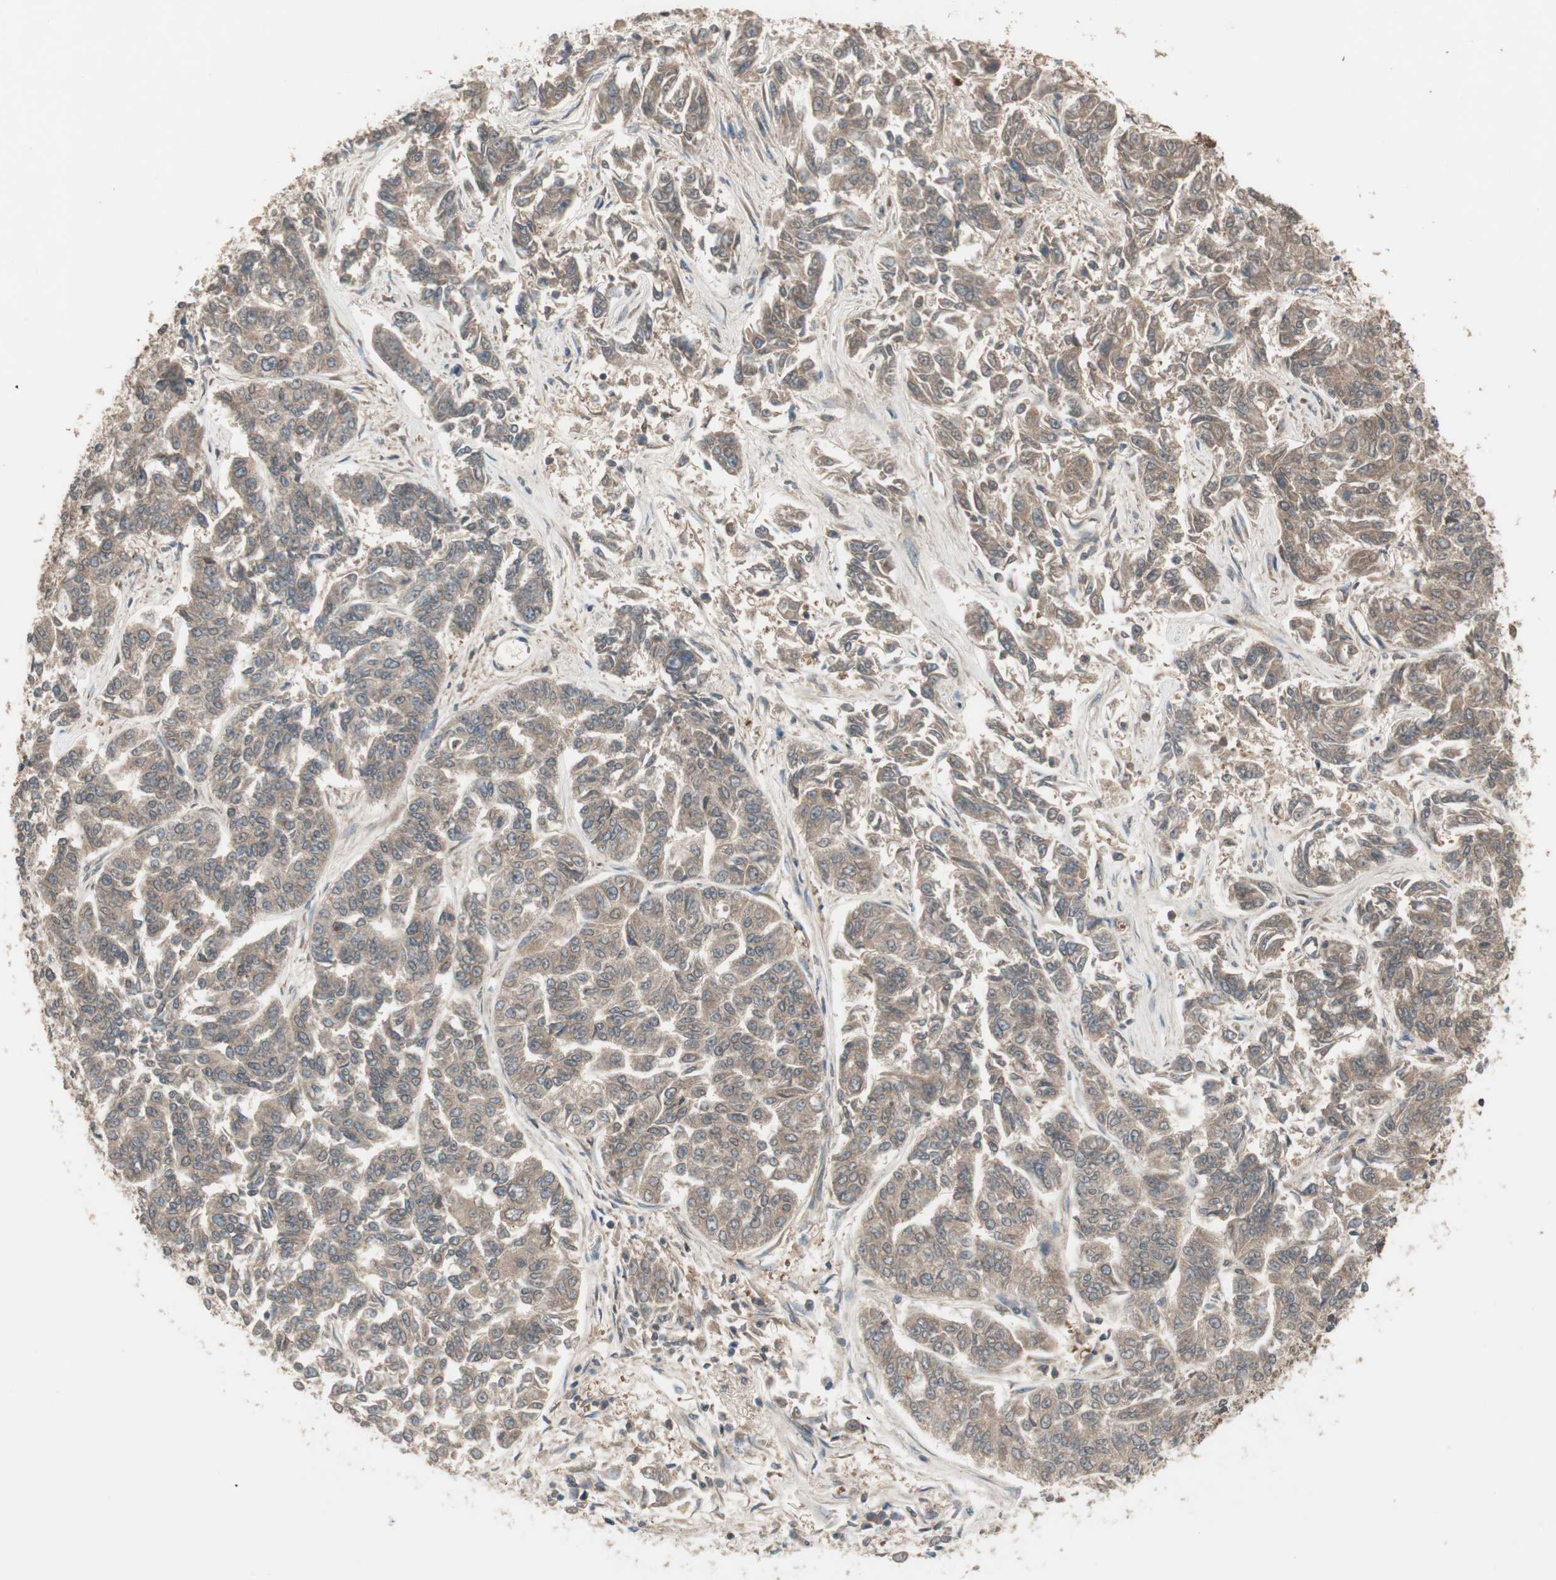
{"staining": {"intensity": "weak", "quantity": ">75%", "location": "cytoplasmic/membranous"}, "tissue": "lung cancer", "cell_type": "Tumor cells", "image_type": "cancer", "snomed": [{"axis": "morphology", "description": "Adenocarcinoma, NOS"}, {"axis": "topography", "description": "Lung"}], "caption": "There is low levels of weak cytoplasmic/membranous positivity in tumor cells of lung cancer, as demonstrated by immunohistochemical staining (brown color).", "gene": "ATP6AP2", "patient": {"sex": "male", "age": 84}}